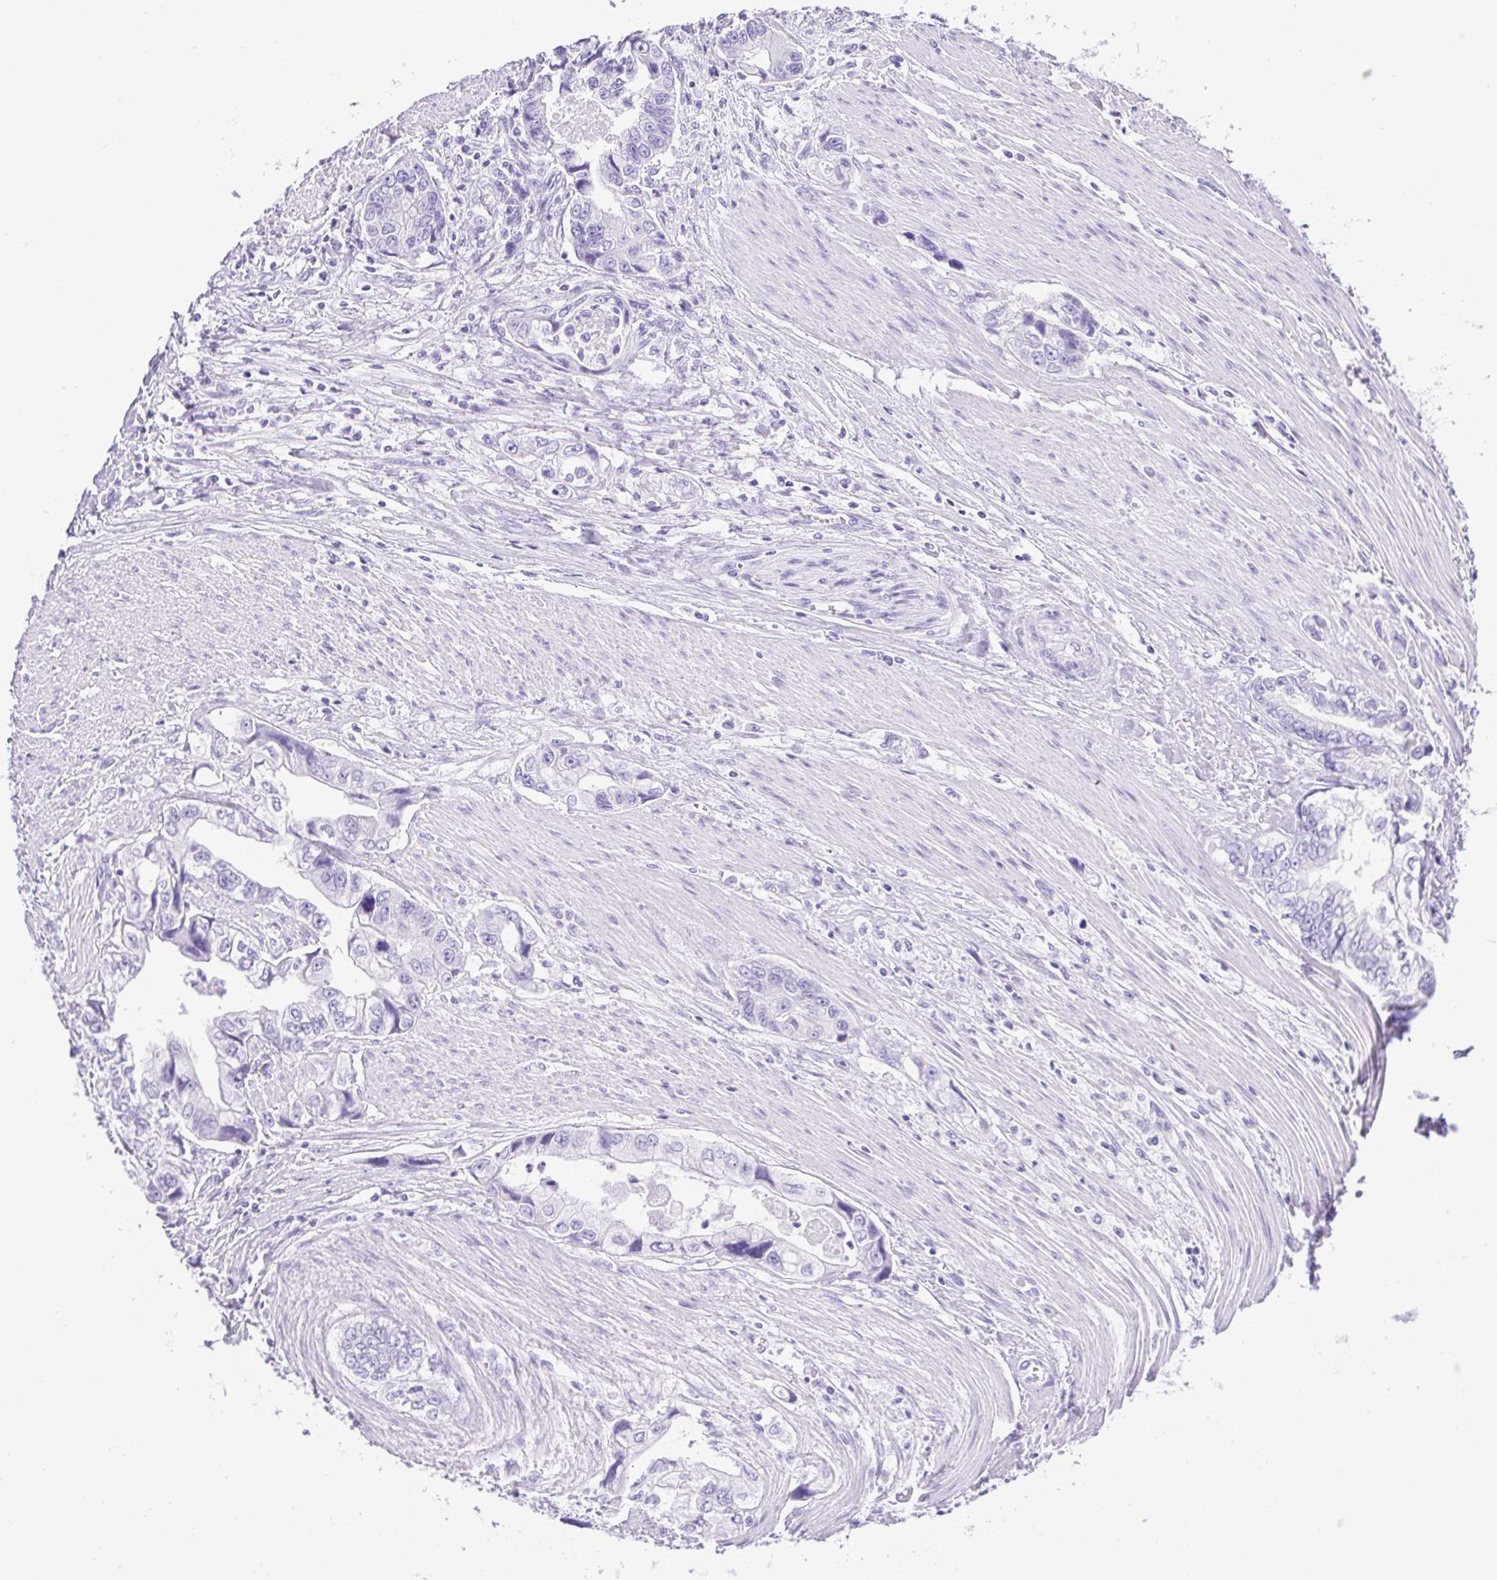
{"staining": {"intensity": "negative", "quantity": "none", "location": "none"}, "tissue": "stomach cancer", "cell_type": "Tumor cells", "image_type": "cancer", "snomed": [{"axis": "morphology", "description": "Adenocarcinoma, NOS"}, {"axis": "topography", "description": "Pancreas"}, {"axis": "topography", "description": "Stomach, upper"}], "caption": "An image of stomach cancer stained for a protein displays no brown staining in tumor cells.", "gene": "CDSN", "patient": {"sex": "male", "age": 77}}